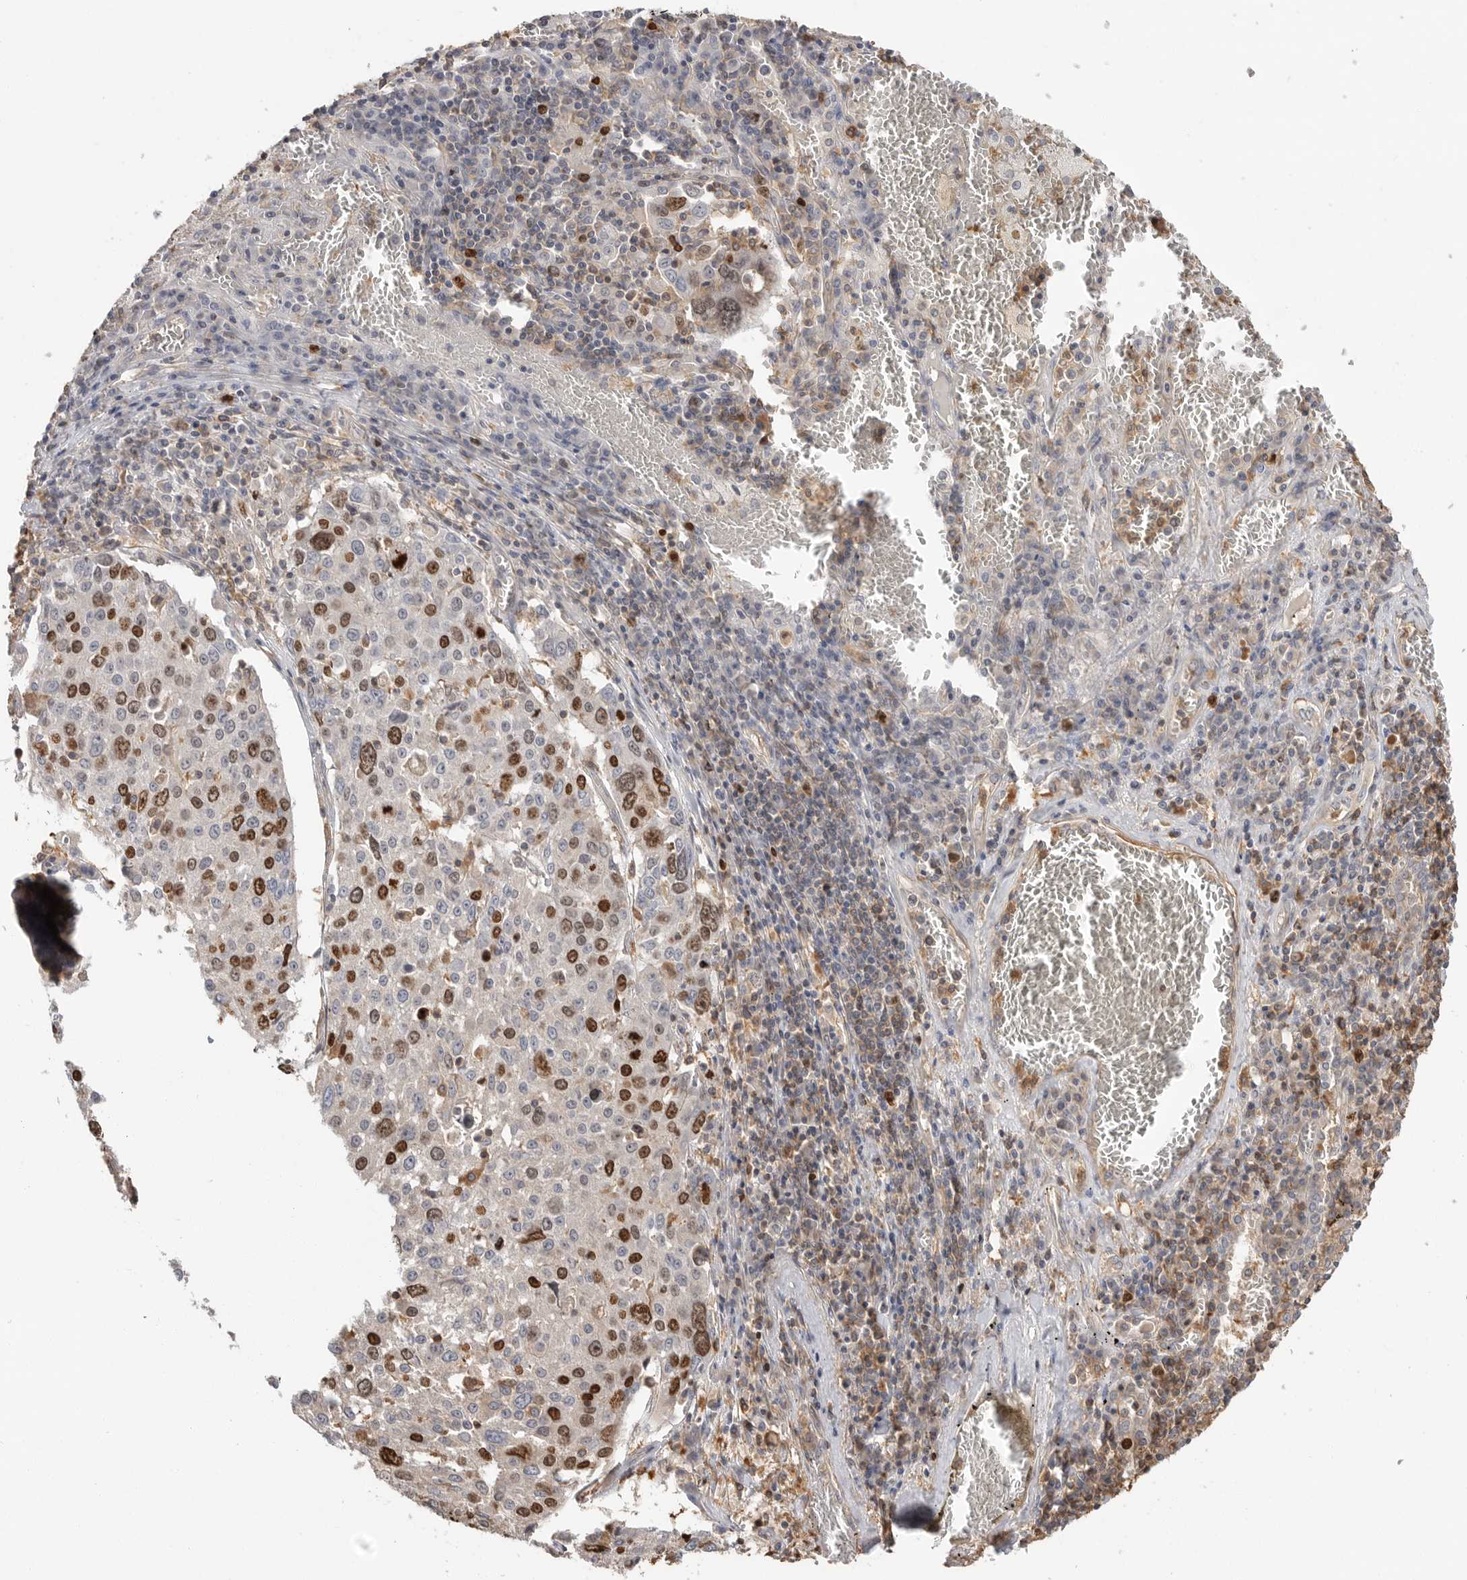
{"staining": {"intensity": "strong", "quantity": "<25%", "location": "nuclear"}, "tissue": "lung cancer", "cell_type": "Tumor cells", "image_type": "cancer", "snomed": [{"axis": "morphology", "description": "Squamous cell carcinoma, NOS"}, {"axis": "topography", "description": "Lung"}], "caption": "An immunohistochemistry (IHC) photomicrograph of tumor tissue is shown. Protein staining in brown labels strong nuclear positivity in lung cancer within tumor cells. (DAB (3,3'-diaminobenzidine) IHC, brown staining for protein, blue staining for nuclei).", "gene": "TOP2A", "patient": {"sex": "male", "age": 65}}